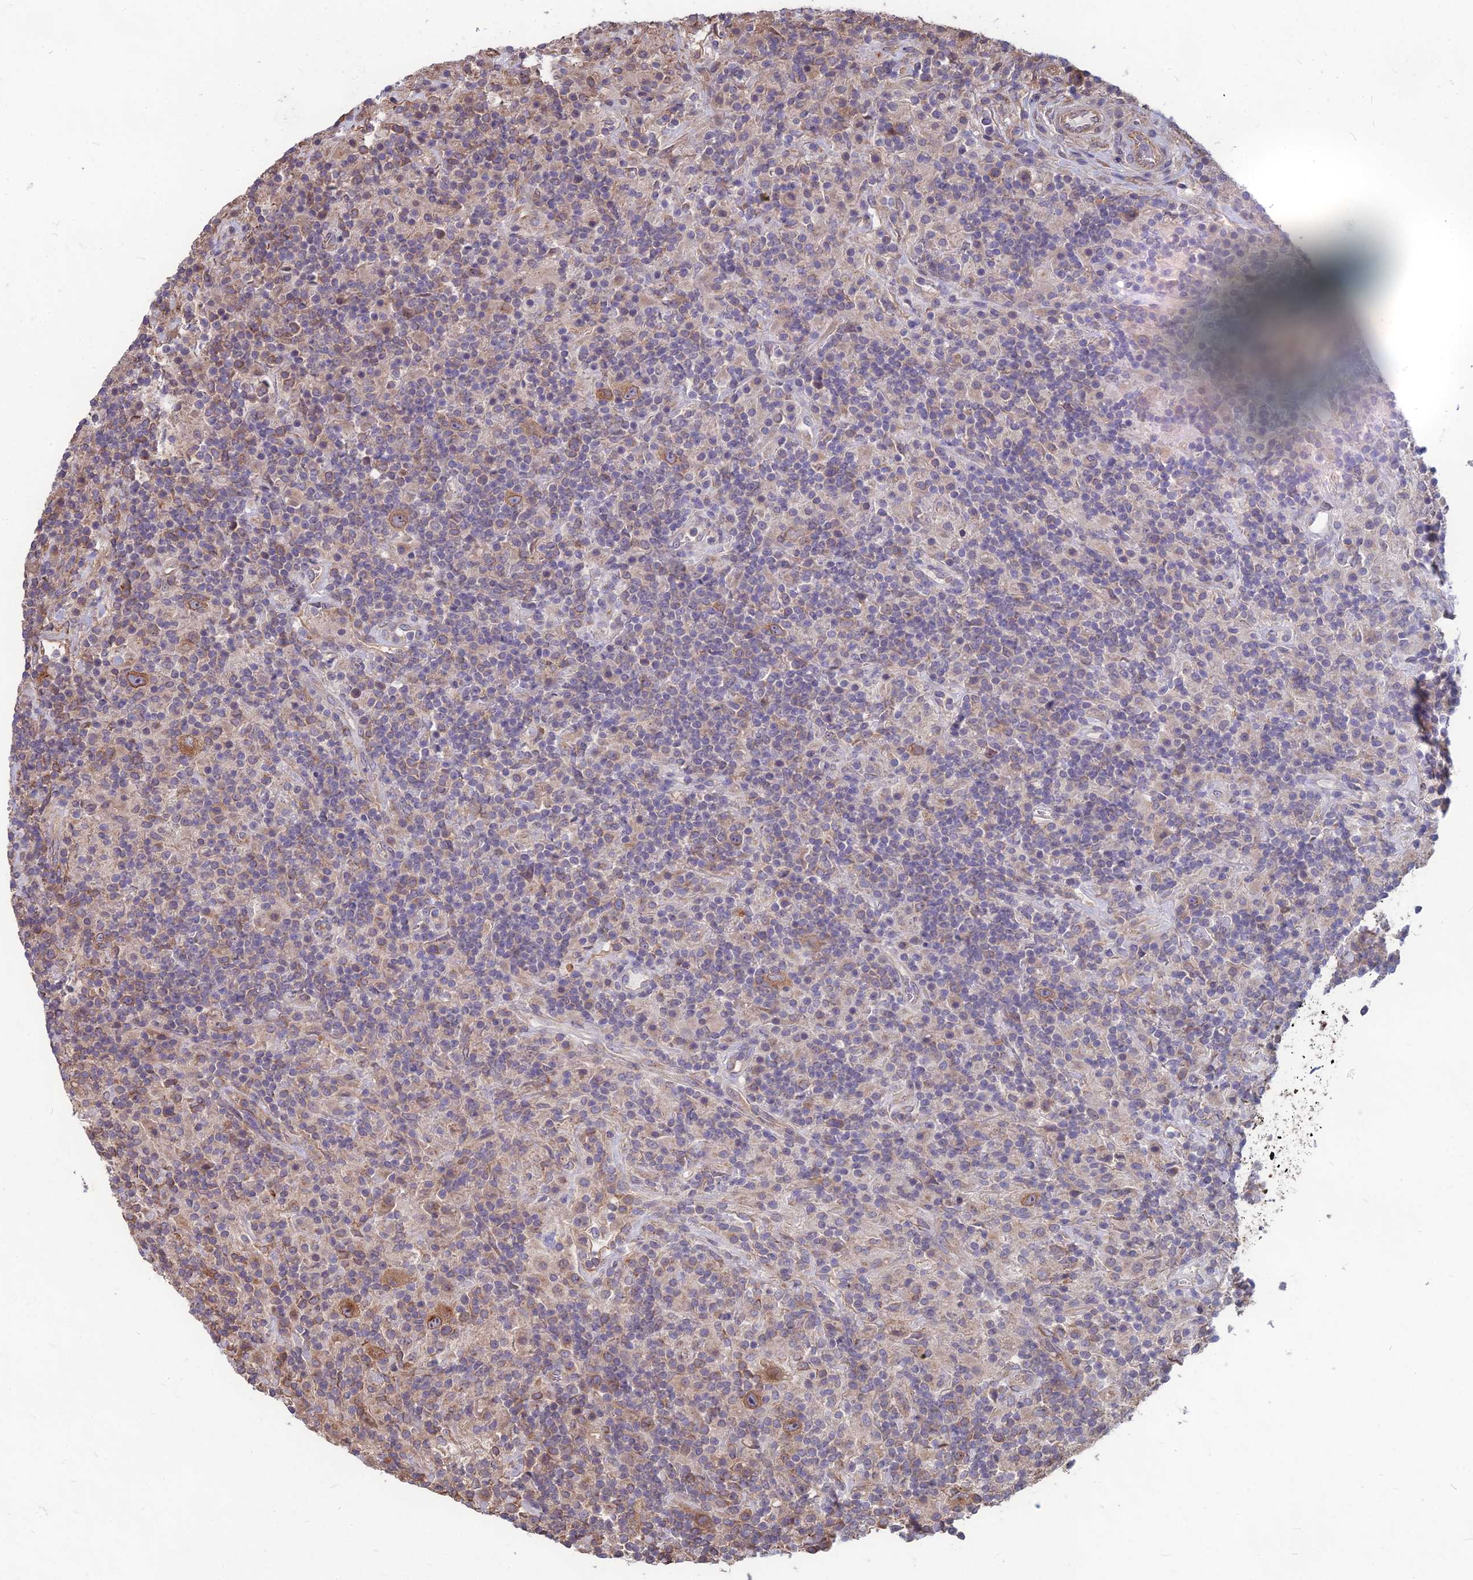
{"staining": {"intensity": "moderate", "quantity": ">75%", "location": "cytoplasmic/membranous"}, "tissue": "lymphoma", "cell_type": "Tumor cells", "image_type": "cancer", "snomed": [{"axis": "morphology", "description": "Hodgkin's disease, NOS"}, {"axis": "topography", "description": "Lymph node"}], "caption": "Hodgkin's disease stained with a protein marker reveals moderate staining in tumor cells.", "gene": "LSM6", "patient": {"sex": "male", "age": 70}}